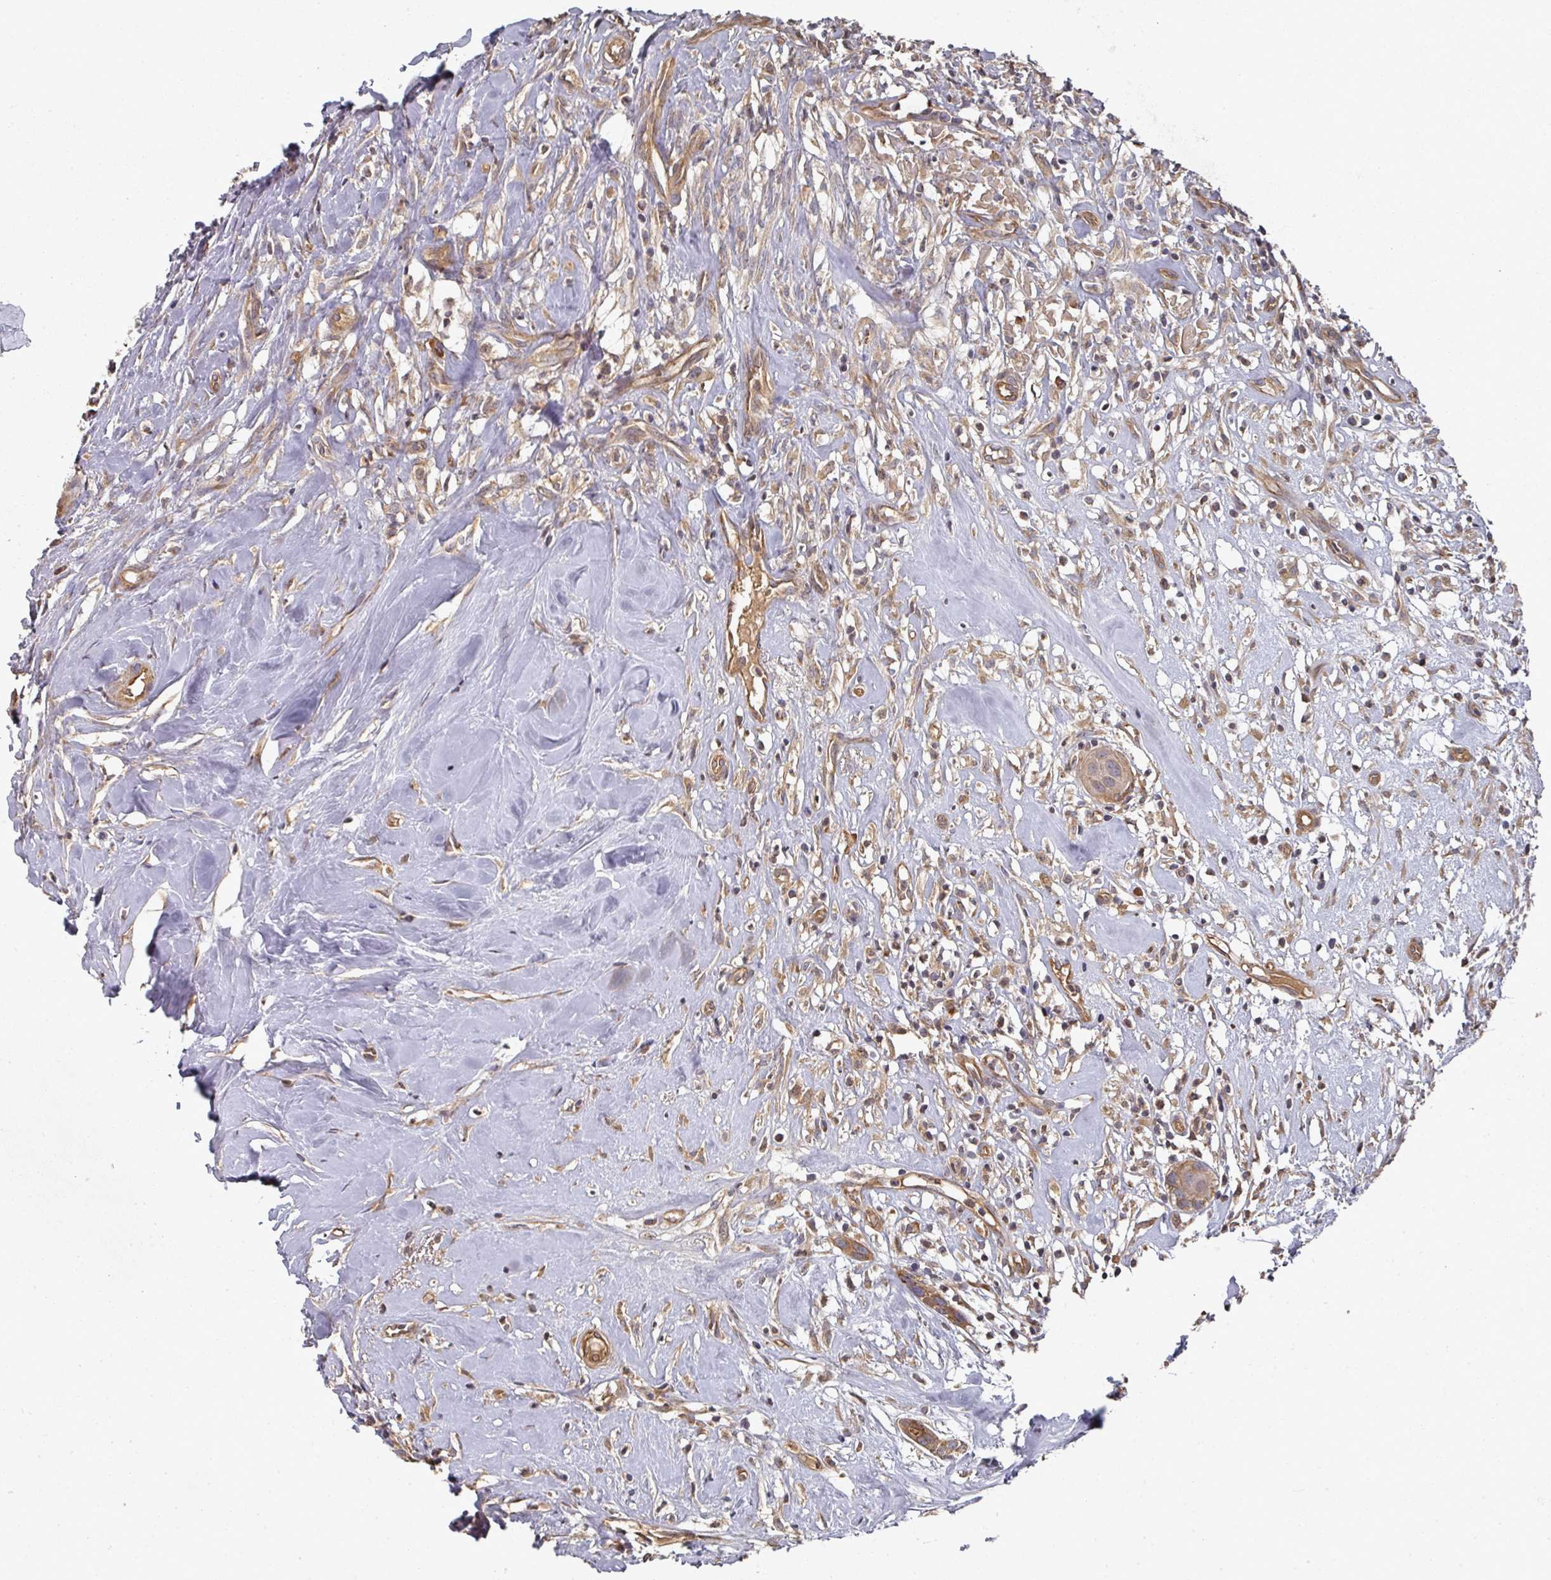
{"staining": {"intensity": "moderate", "quantity": ">75%", "location": "cytoplasmic/membranous"}, "tissue": "head and neck cancer", "cell_type": "Tumor cells", "image_type": "cancer", "snomed": [{"axis": "morphology", "description": "Adenocarcinoma, NOS"}, {"axis": "topography", "description": "Subcutis"}, {"axis": "topography", "description": "Head-Neck"}], "caption": "A brown stain shows moderate cytoplasmic/membranous expression of a protein in human head and neck adenocarcinoma tumor cells.", "gene": "EDEM2", "patient": {"sex": "female", "age": 73}}